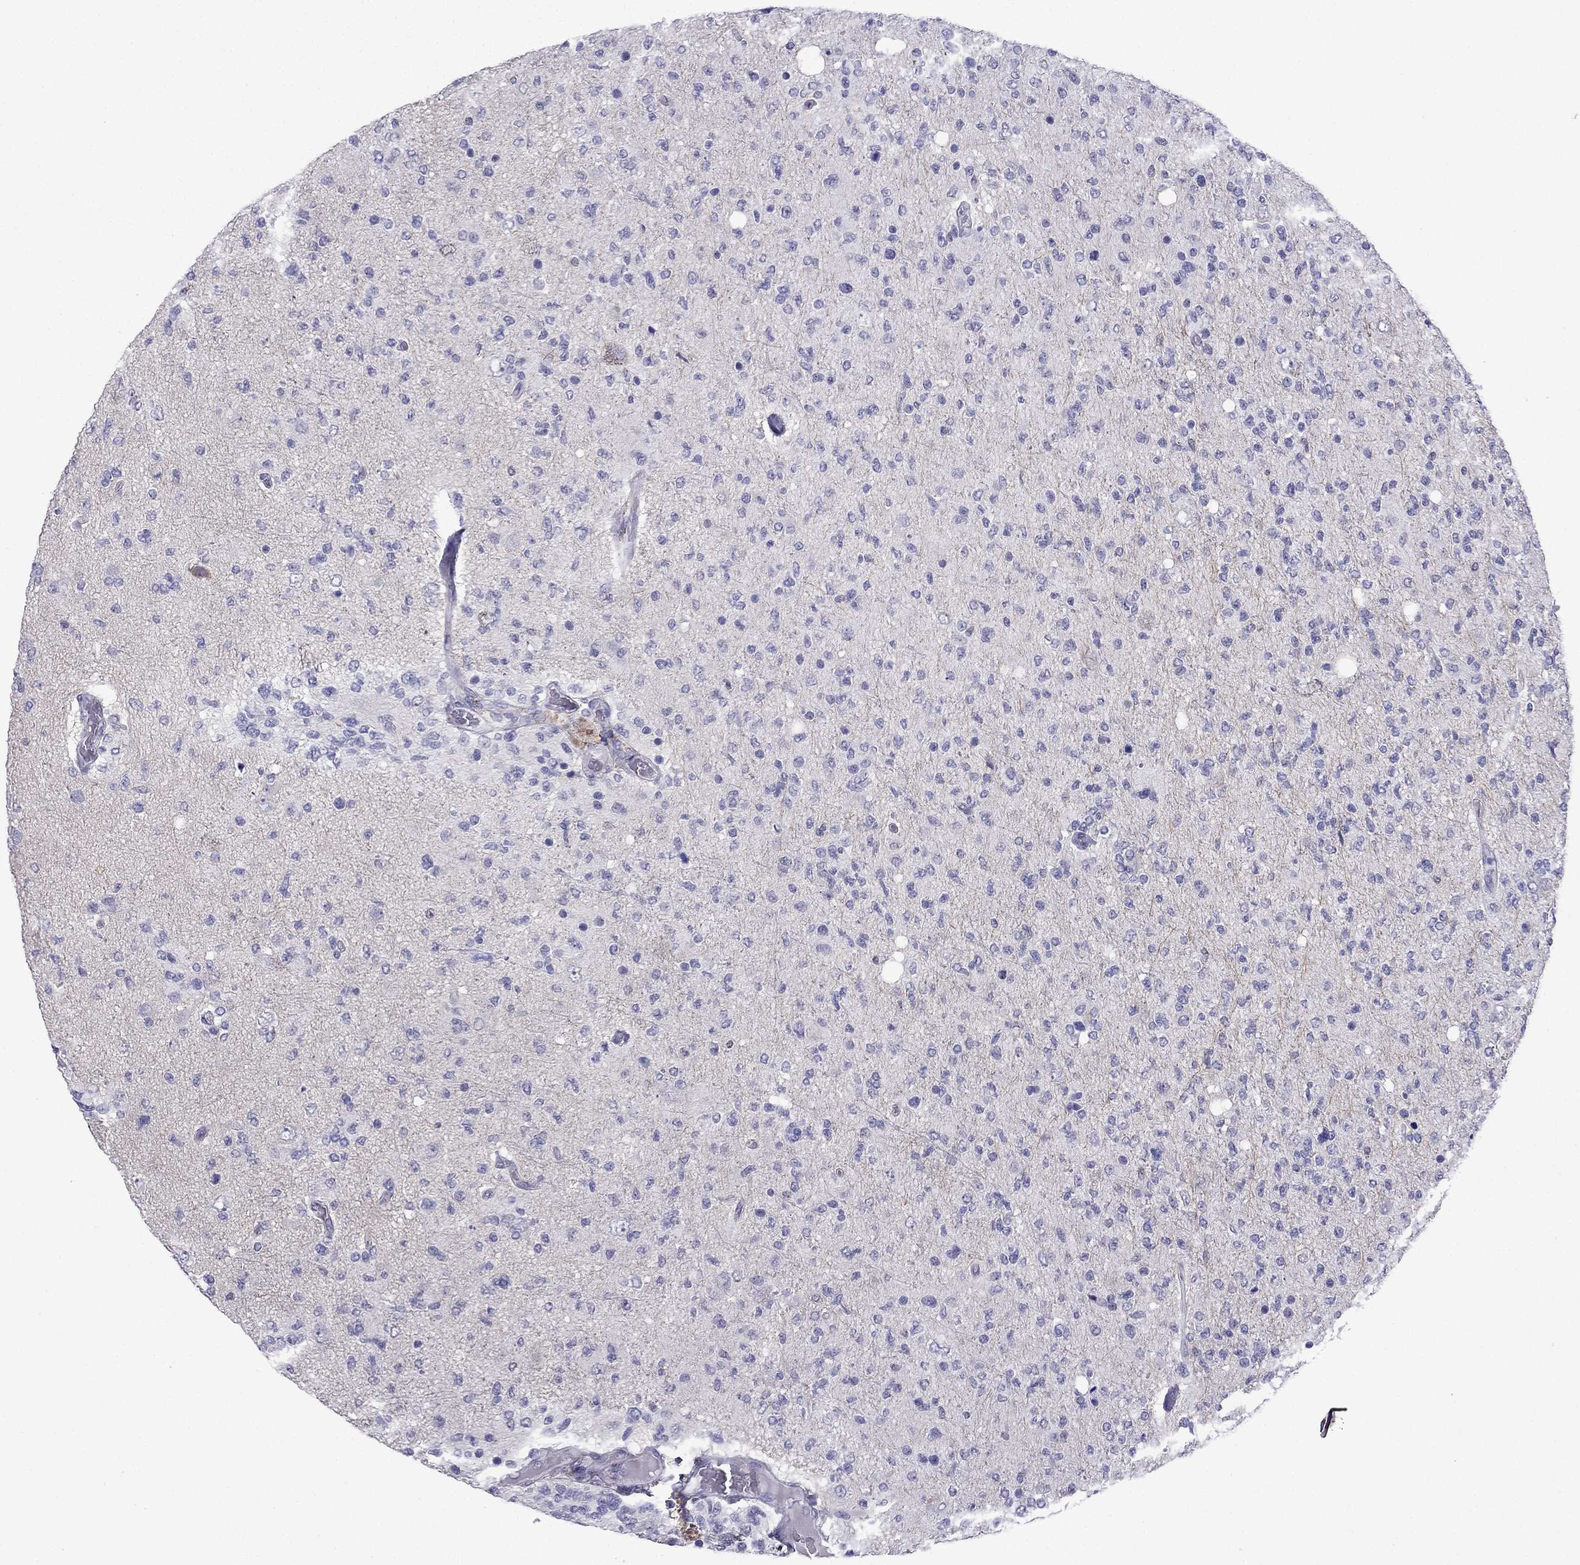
{"staining": {"intensity": "negative", "quantity": "none", "location": "none"}, "tissue": "glioma", "cell_type": "Tumor cells", "image_type": "cancer", "snomed": [{"axis": "morphology", "description": "Glioma, malignant, High grade"}, {"axis": "topography", "description": "Cerebral cortex"}], "caption": "Immunohistochemical staining of glioma reveals no significant staining in tumor cells.", "gene": "POM121L12", "patient": {"sex": "male", "age": 70}}